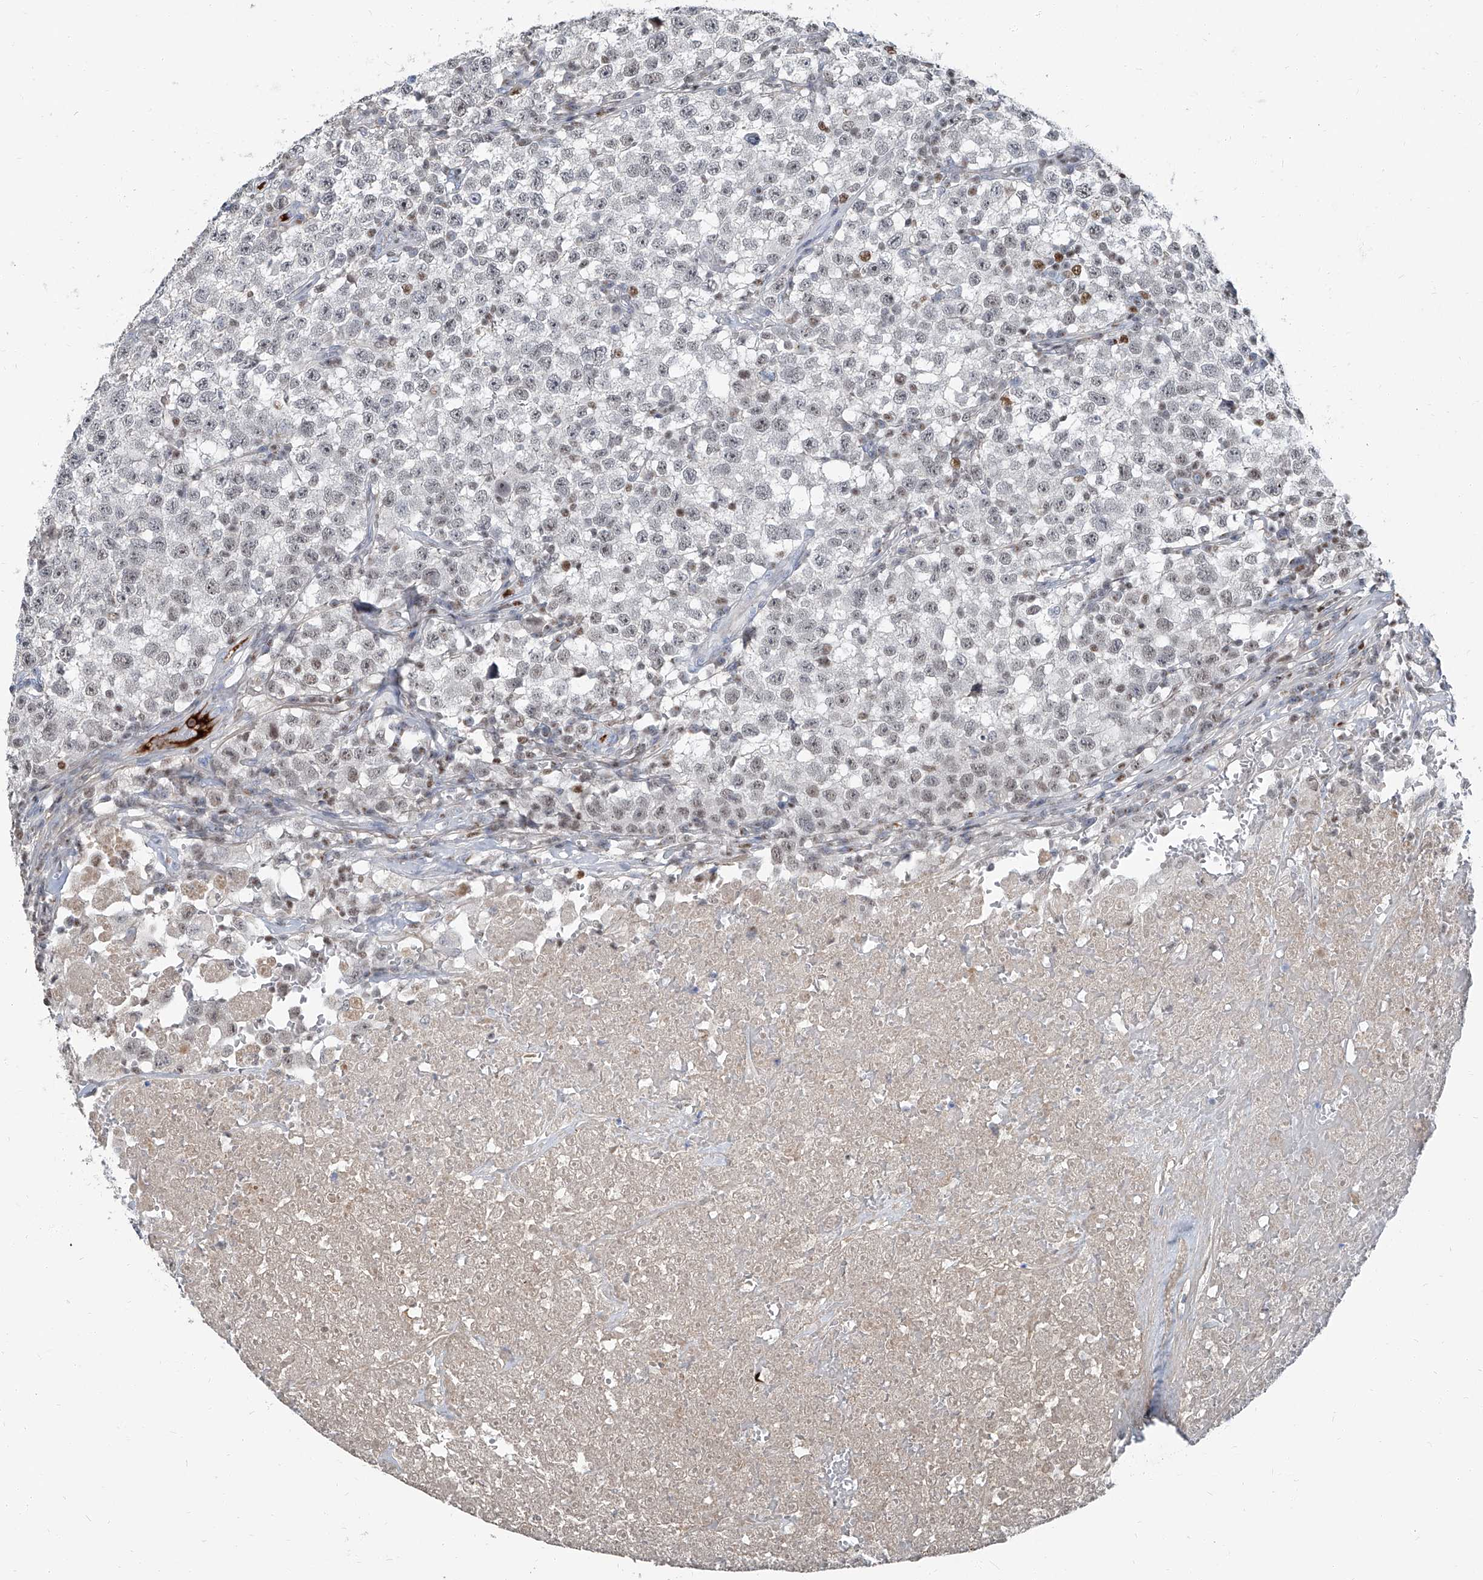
{"staining": {"intensity": "negative", "quantity": "none", "location": "none"}, "tissue": "testis cancer", "cell_type": "Tumor cells", "image_type": "cancer", "snomed": [{"axis": "morphology", "description": "Seminoma, NOS"}, {"axis": "topography", "description": "Testis"}], "caption": "IHC histopathology image of human seminoma (testis) stained for a protein (brown), which exhibits no staining in tumor cells. The staining is performed using DAB (3,3'-diaminobenzidine) brown chromogen with nuclei counter-stained in using hematoxylin.", "gene": "HOXA3", "patient": {"sex": "male", "age": 22}}